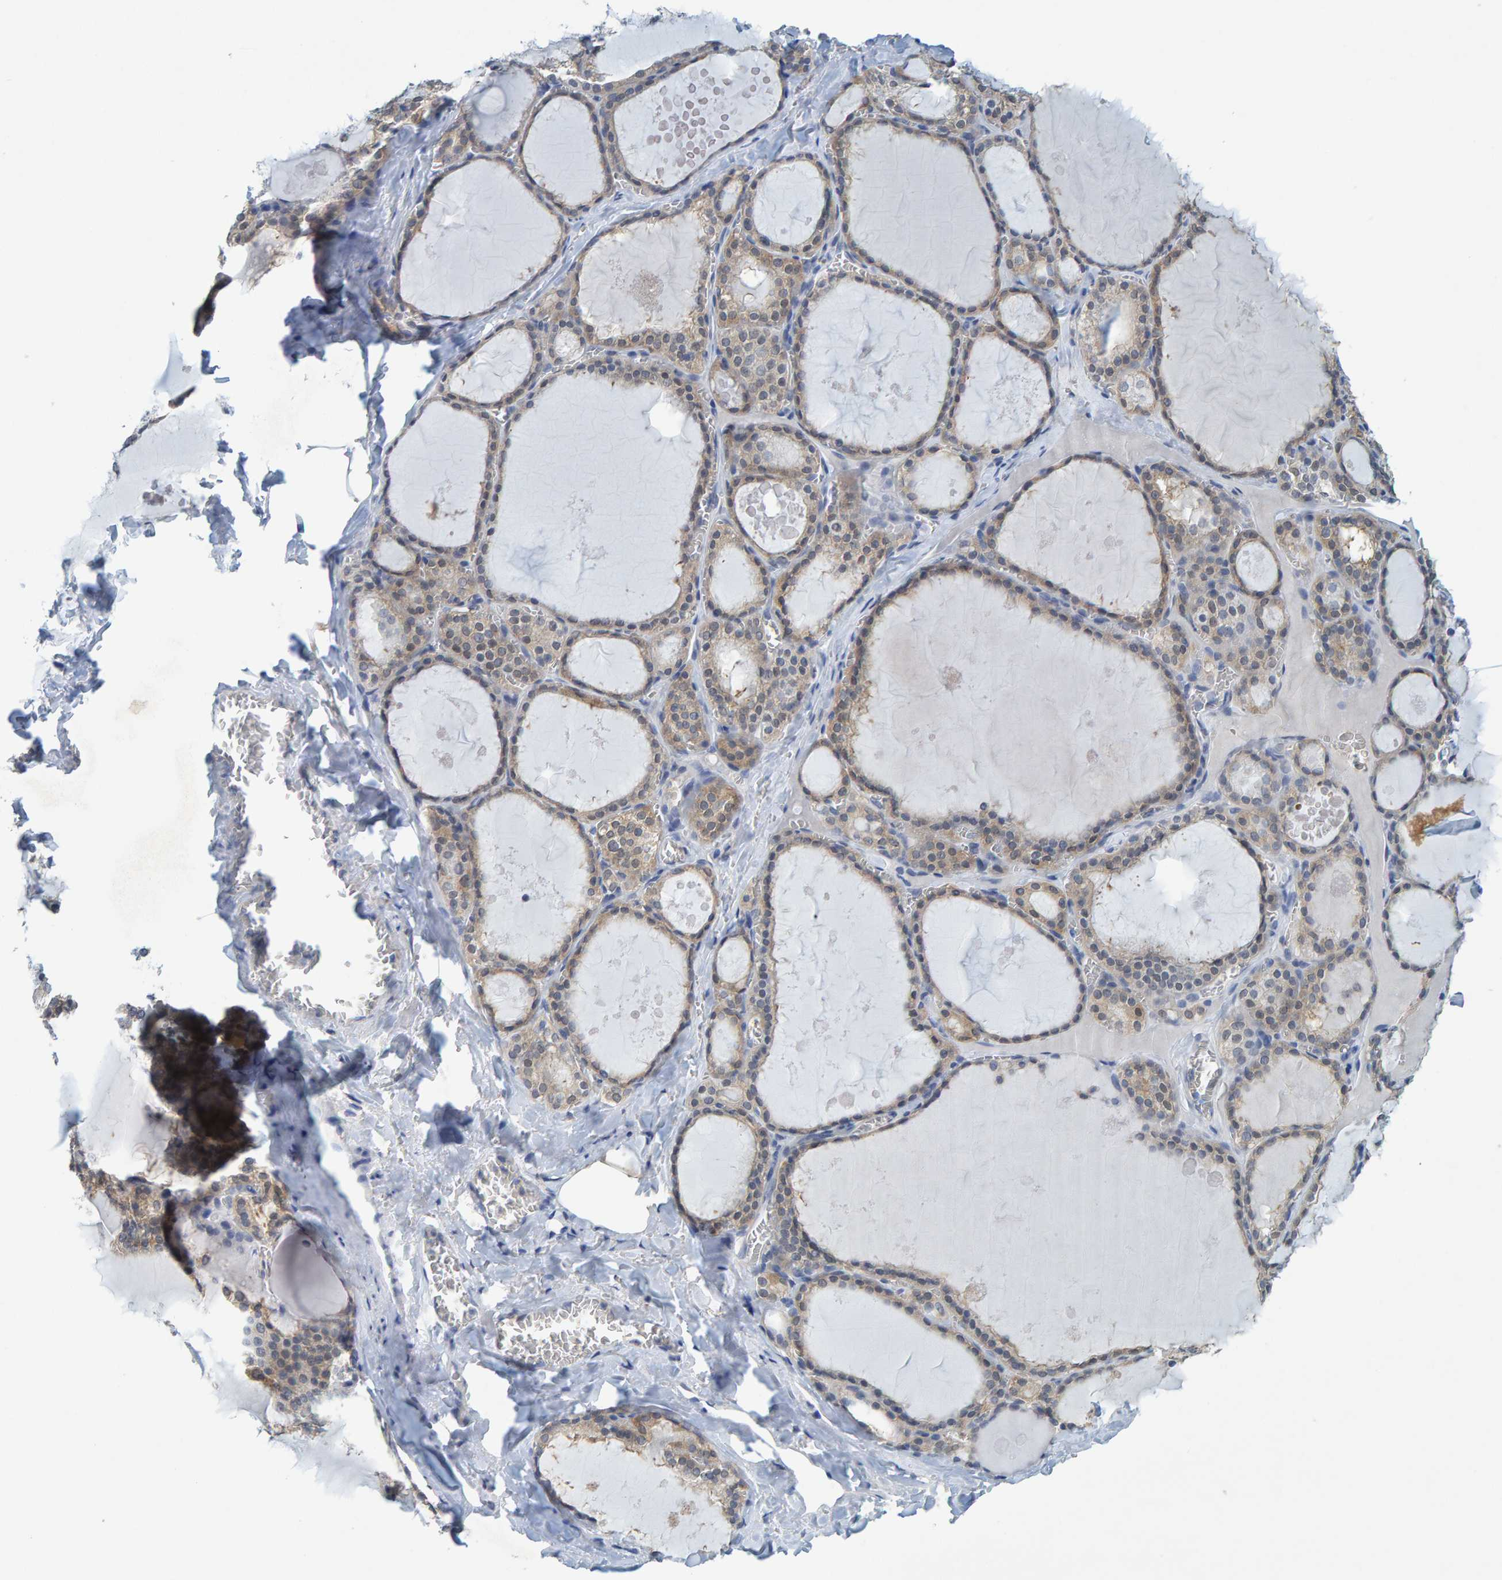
{"staining": {"intensity": "weak", "quantity": "25%-75%", "location": "cytoplasmic/membranous"}, "tissue": "thyroid gland", "cell_type": "Glandular cells", "image_type": "normal", "snomed": [{"axis": "morphology", "description": "Normal tissue, NOS"}, {"axis": "topography", "description": "Thyroid gland"}], "caption": "High-magnification brightfield microscopy of normal thyroid gland stained with DAB (3,3'-diaminobenzidine) (brown) and counterstained with hematoxylin (blue). glandular cells exhibit weak cytoplasmic/membranous staining is identified in about25%-75% of cells.", "gene": "ALAD", "patient": {"sex": "male", "age": 56}}